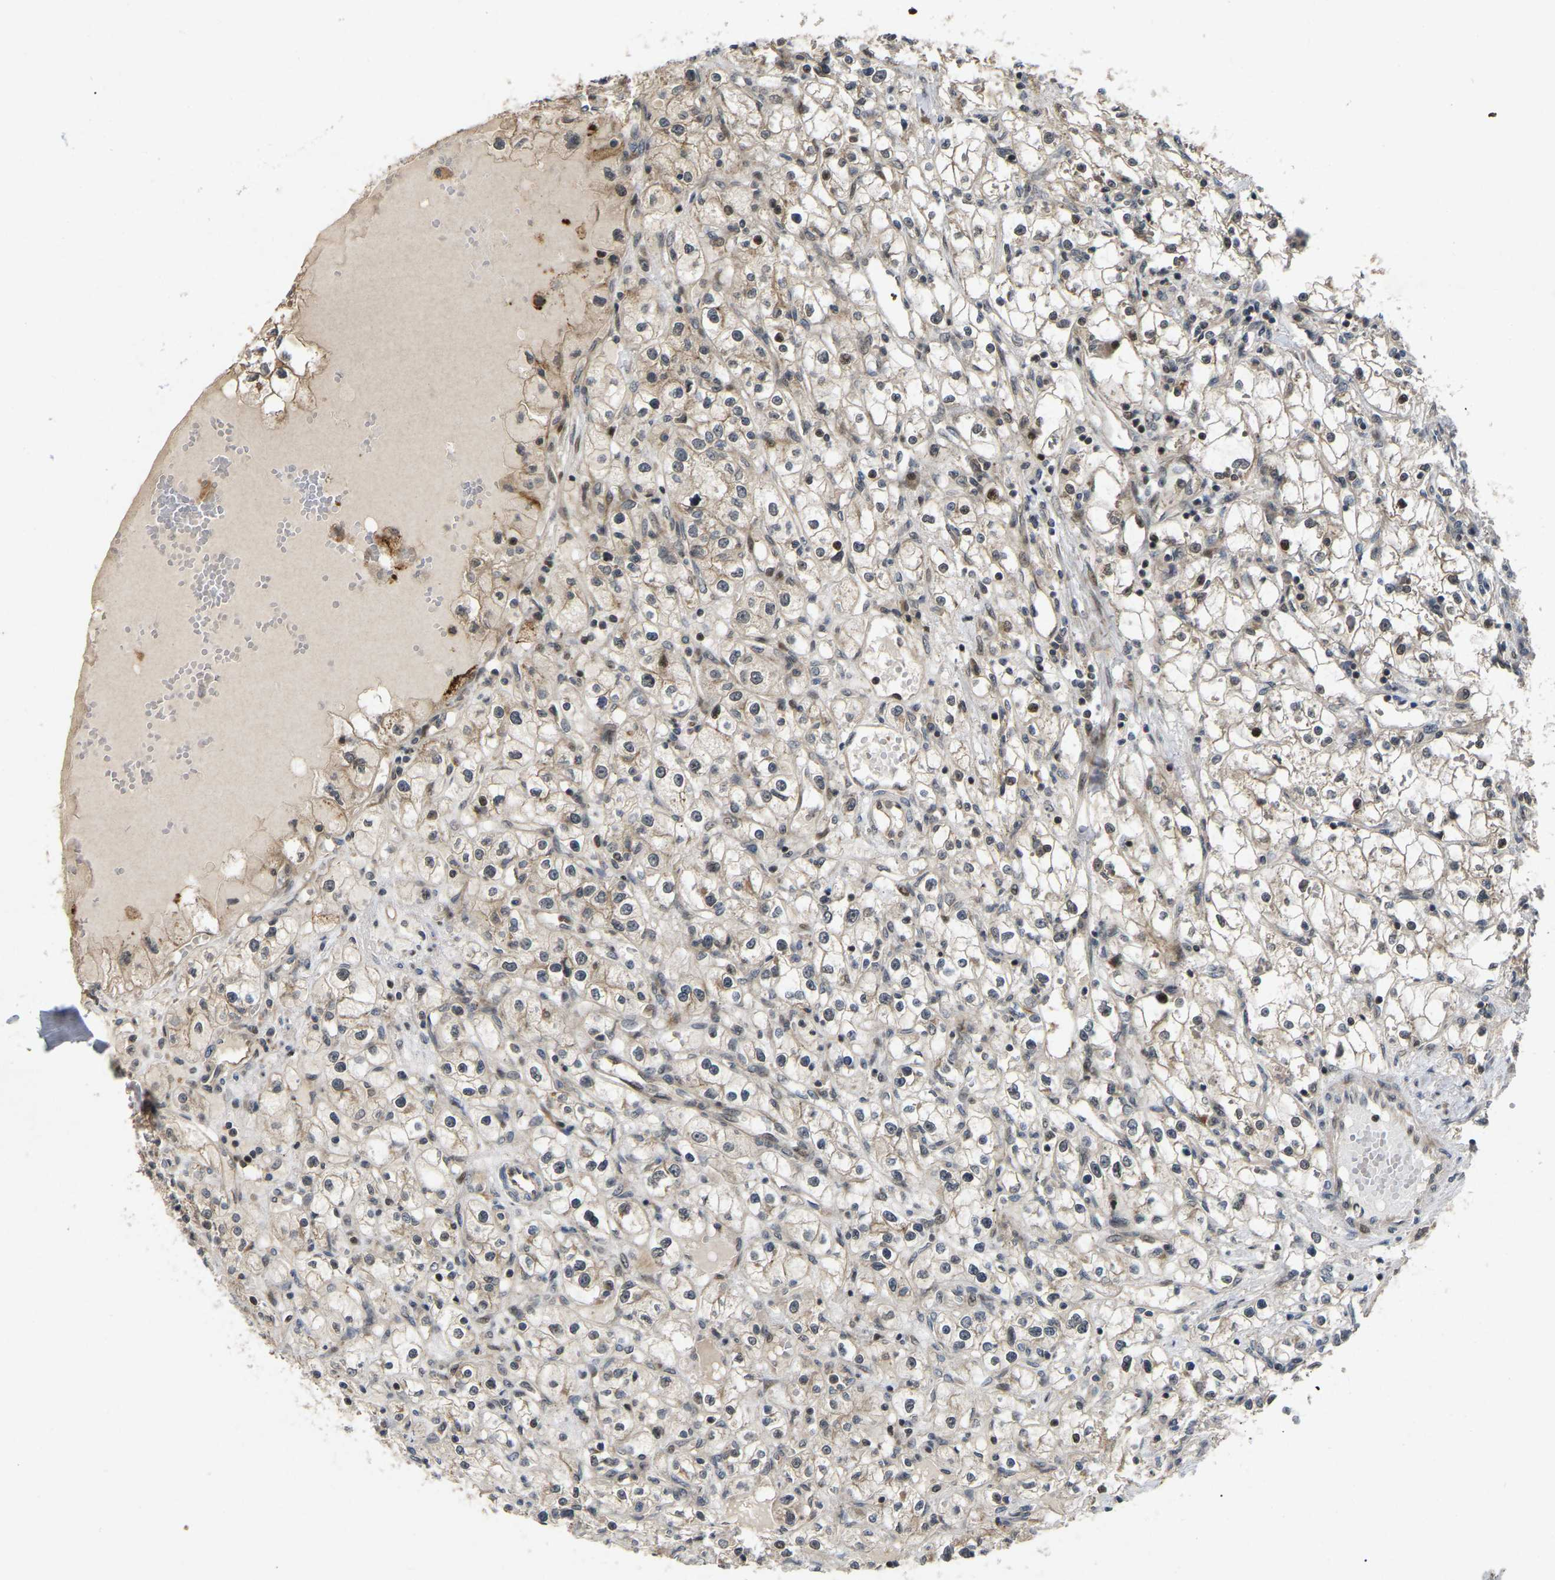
{"staining": {"intensity": "weak", "quantity": "25%-75%", "location": "cytoplasmic/membranous,nuclear"}, "tissue": "renal cancer", "cell_type": "Tumor cells", "image_type": "cancer", "snomed": [{"axis": "morphology", "description": "Adenocarcinoma, NOS"}, {"axis": "topography", "description": "Kidney"}], "caption": "Renal cancer (adenocarcinoma) stained with a brown dye reveals weak cytoplasmic/membranous and nuclear positive staining in about 25%-75% of tumor cells.", "gene": "KIAA1549", "patient": {"sex": "male", "age": 56}}